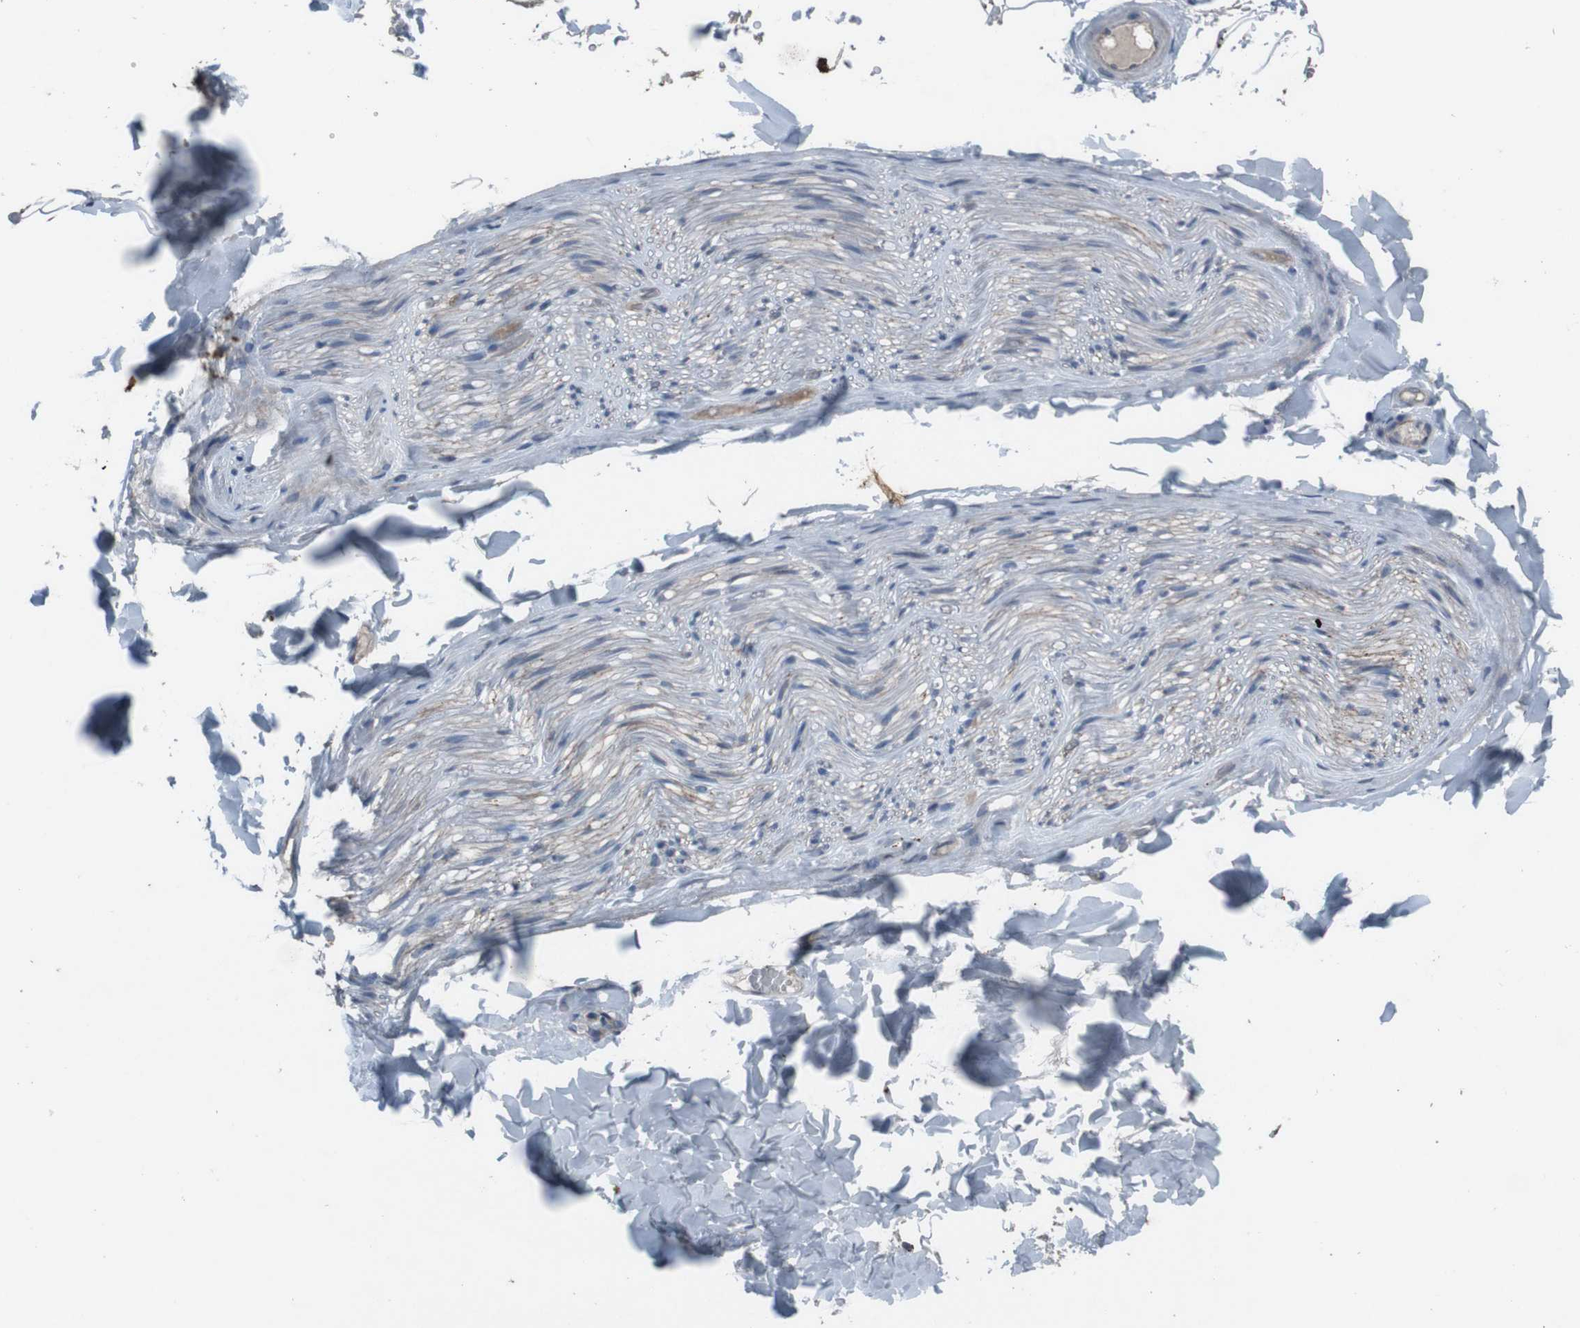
{"staining": {"intensity": "negative", "quantity": "none", "location": "none"}, "tissue": "adipose tissue", "cell_type": "Adipocytes", "image_type": "normal", "snomed": [{"axis": "morphology", "description": "Normal tissue, NOS"}, {"axis": "topography", "description": "Peripheral nerve tissue"}], "caption": "IHC histopathology image of benign adipose tissue stained for a protein (brown), which reveals no staining in adipocytes. Brightfield microscopy of IHC stained with DAB (3,3'-diaminobenzidine) (brown) and hematoxylin (blue), captured at high magnification.", "gene": "EFNA5", "patient": {"sex": "male", "age": 70}}